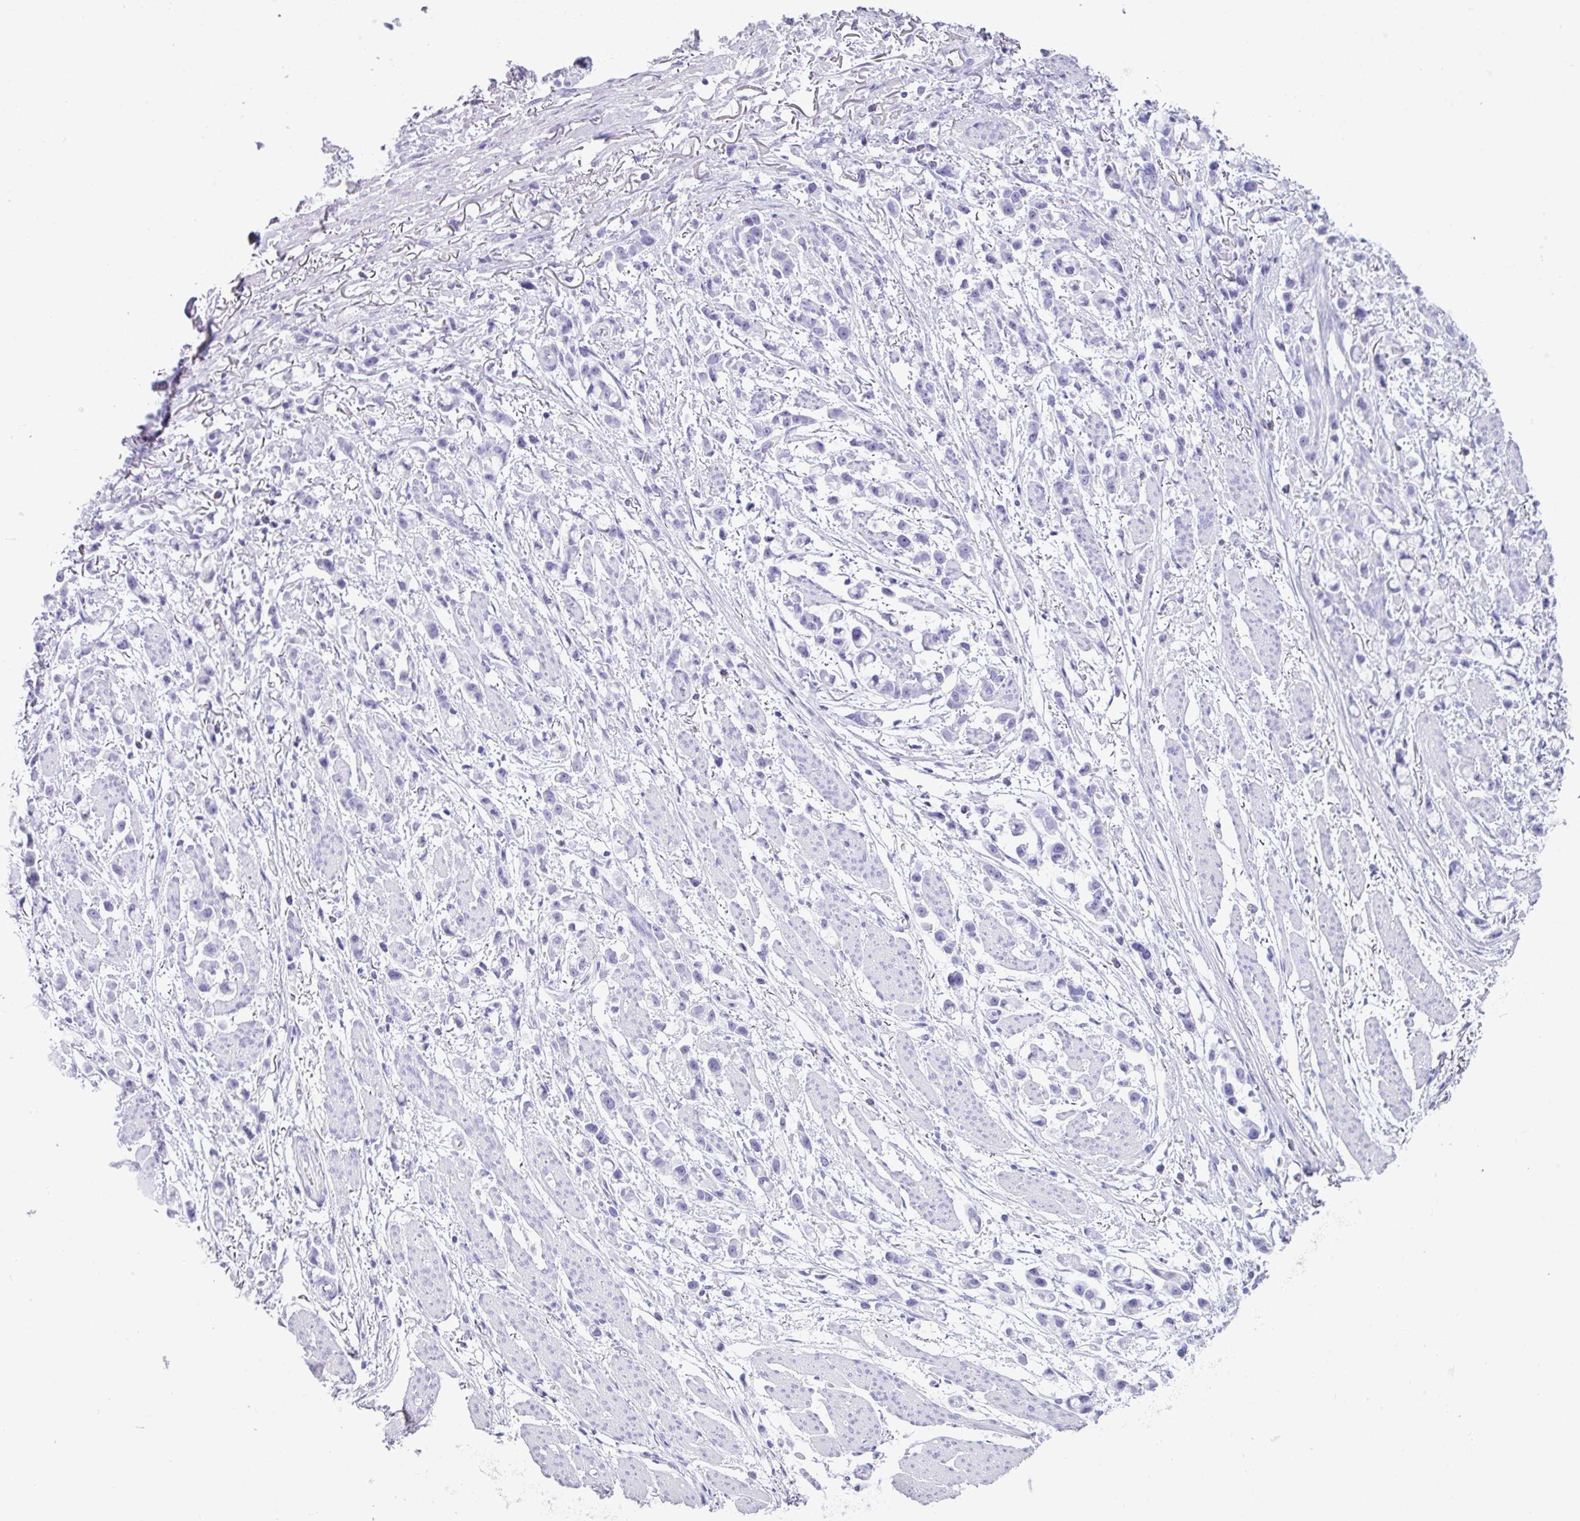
{"staining": {"intensity": "negative", "quantity": "none", "location": "none"}, "tissue": "stomach cancer", "cell_type": "Tumor cells", "image_type": "cancer", "snomed": [{"axis": "morphology", "description": "Adenocarcinoma, NOS"}, {"axis": "topography", "description": "Stomach"}], "caption": "Stomach adenocarcinoma stained for a protein using immunohistochemistry demonstrates no staining tumor cells.", "gene": "ZNF524", "patient": {"sex": "female", "age": 81}}